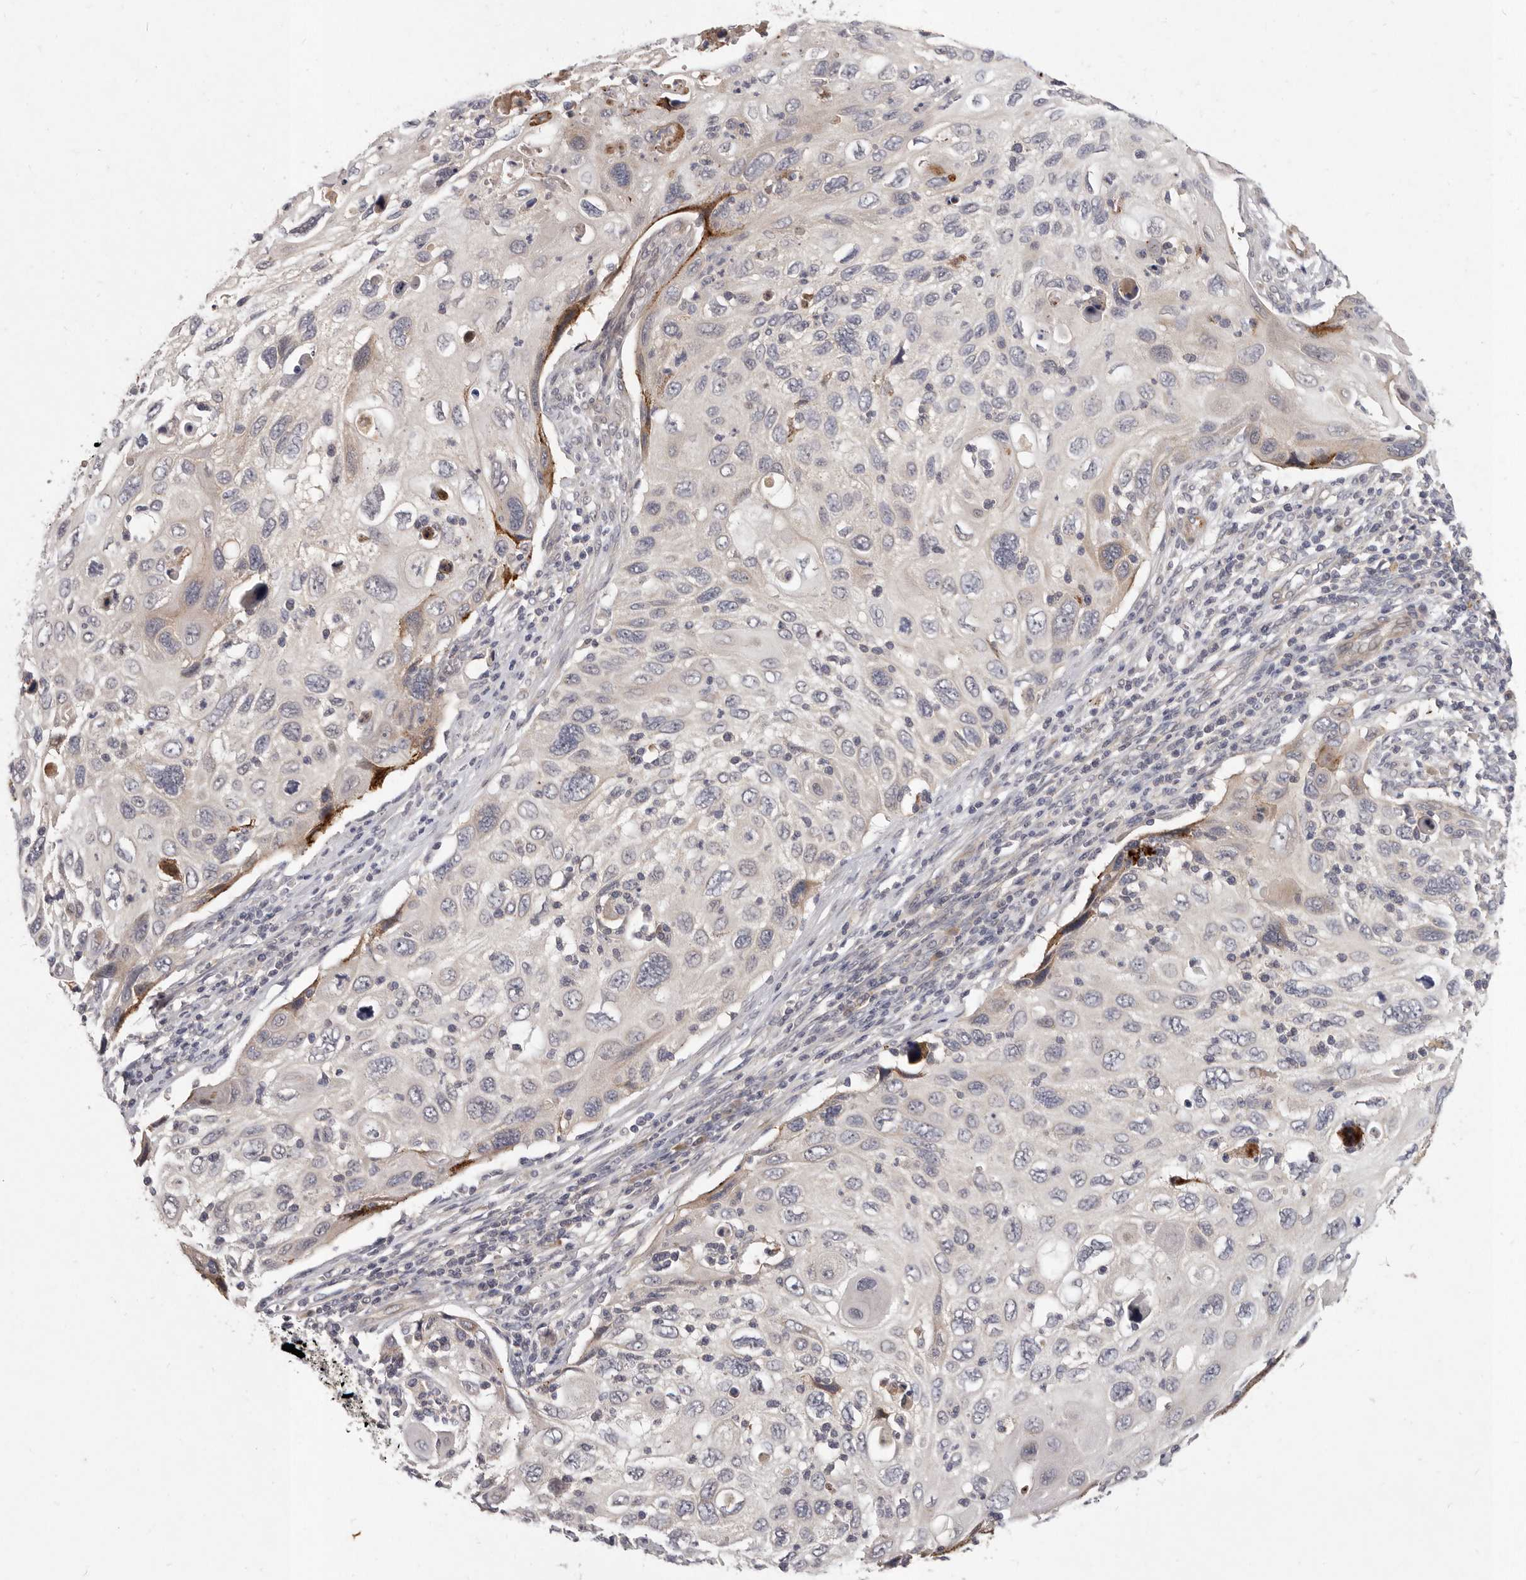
{"staining": {"intensity": "negative", "quantity": "none", "location": "none"}, "tissue": "cervical cancer", "cell_type": "Tumor cells", "image_type": "cancer", "snomed": [{"axis": "morphology", "description": "Squamous cell carcinoma, NOS"}, {"axis": "topography", "description": "Cervix"}], "caption": "An image of human squamous cell carcinoma (cervical) is negative for staining in tumor cells. (DAB IHC, high magnification).", "gene": "SLC22A1", "patient": {"sex": "female", "age": 70}}